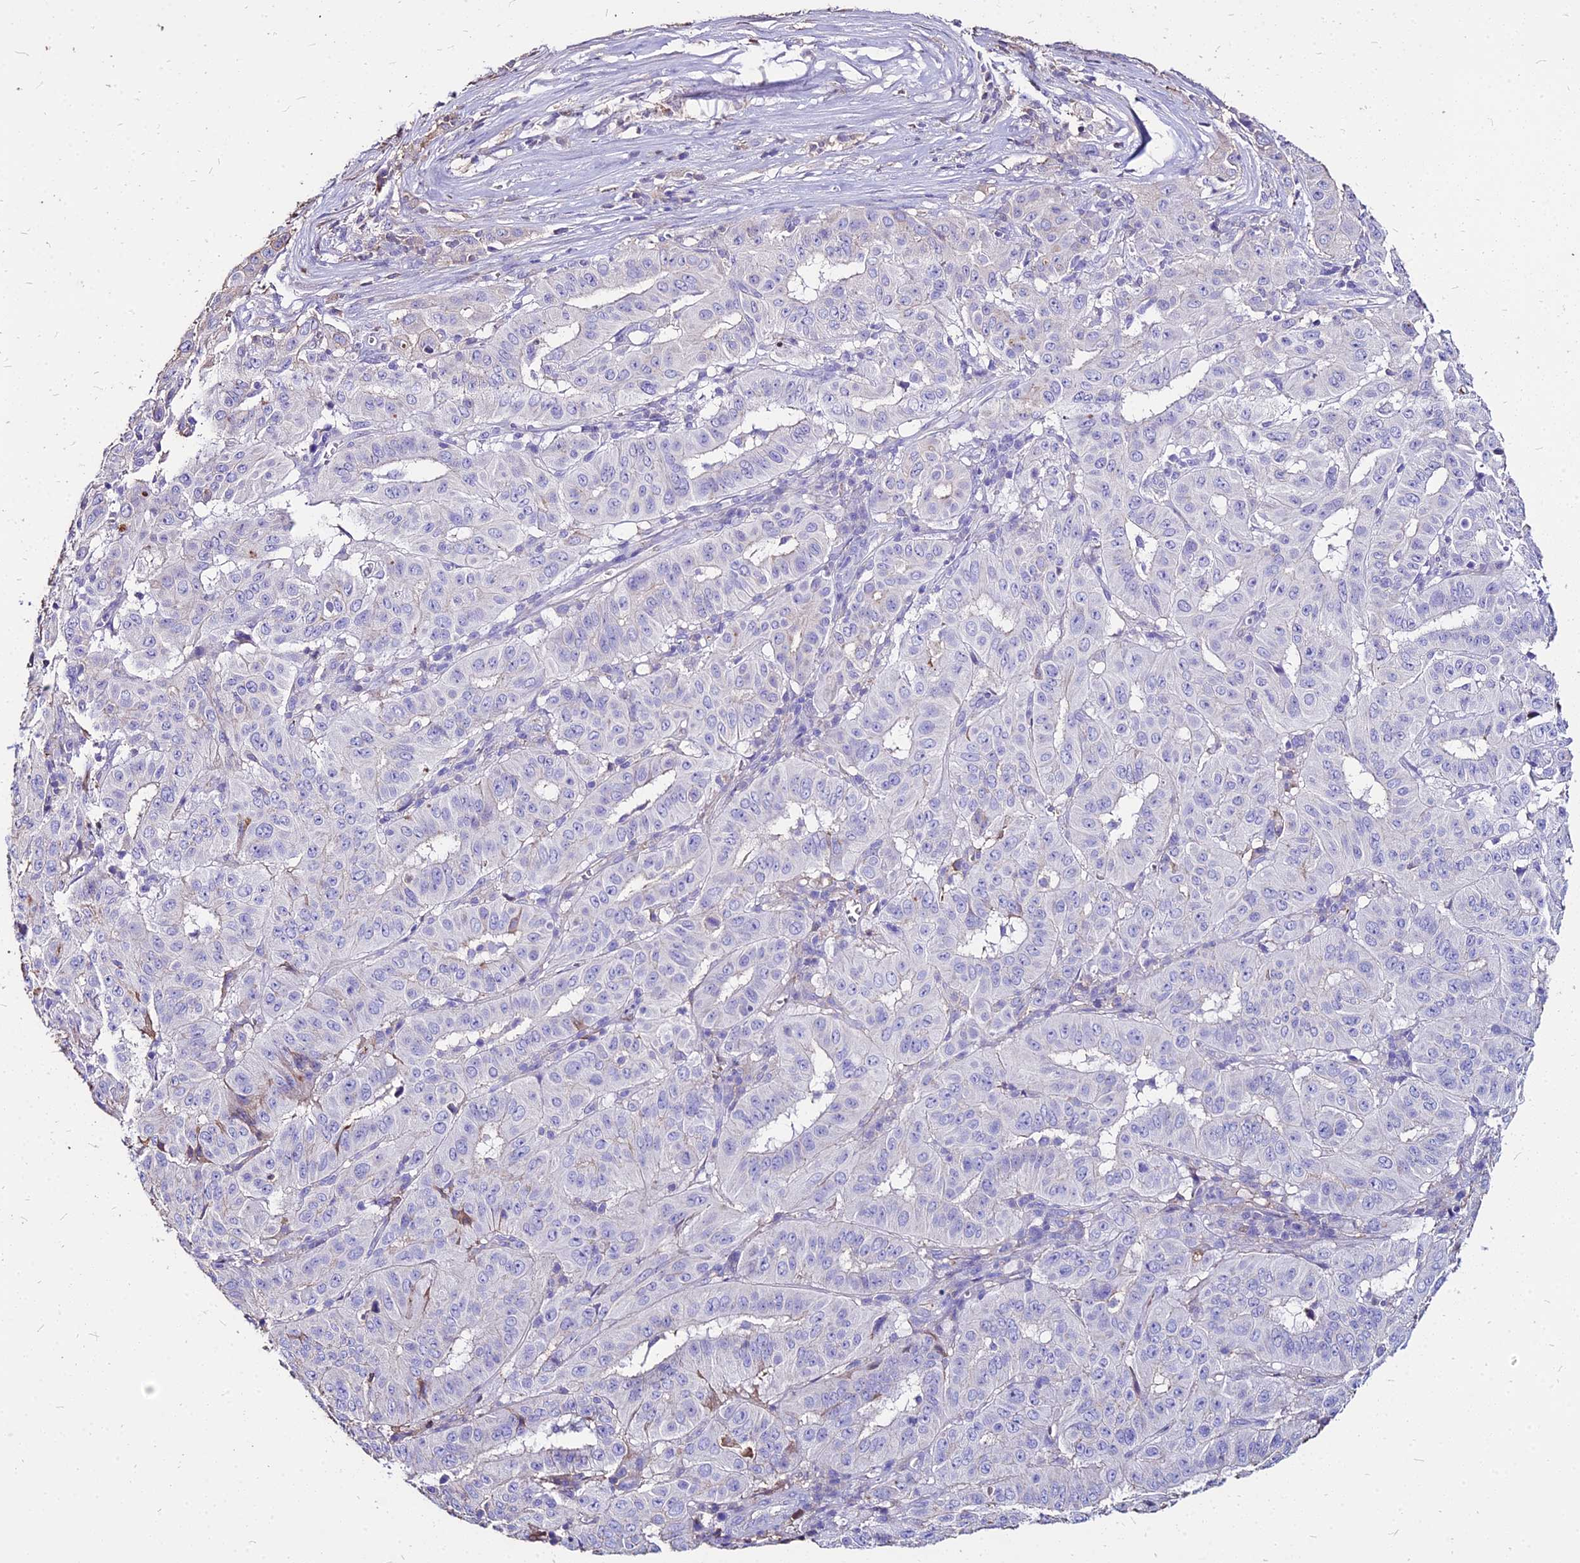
{"staining": {"intensity": "negative", "quantity": "none", "location": "none"}, "tissue": "pancreatic cancer", "cell_type": "Tumor cells", "image_type": "cancer", "snomed": [{"axis": "morphology", "description": "Adenocarcinoma, NOS"}, {"axis": "topography", "description": "Pancreas"}], "caption": "Immunohistochemical staining of pancreatic adenocarcinoma shows no significant staining in tumor cells.", "gene": "NME5", "patient": {"sex": "male", "age": 63}}